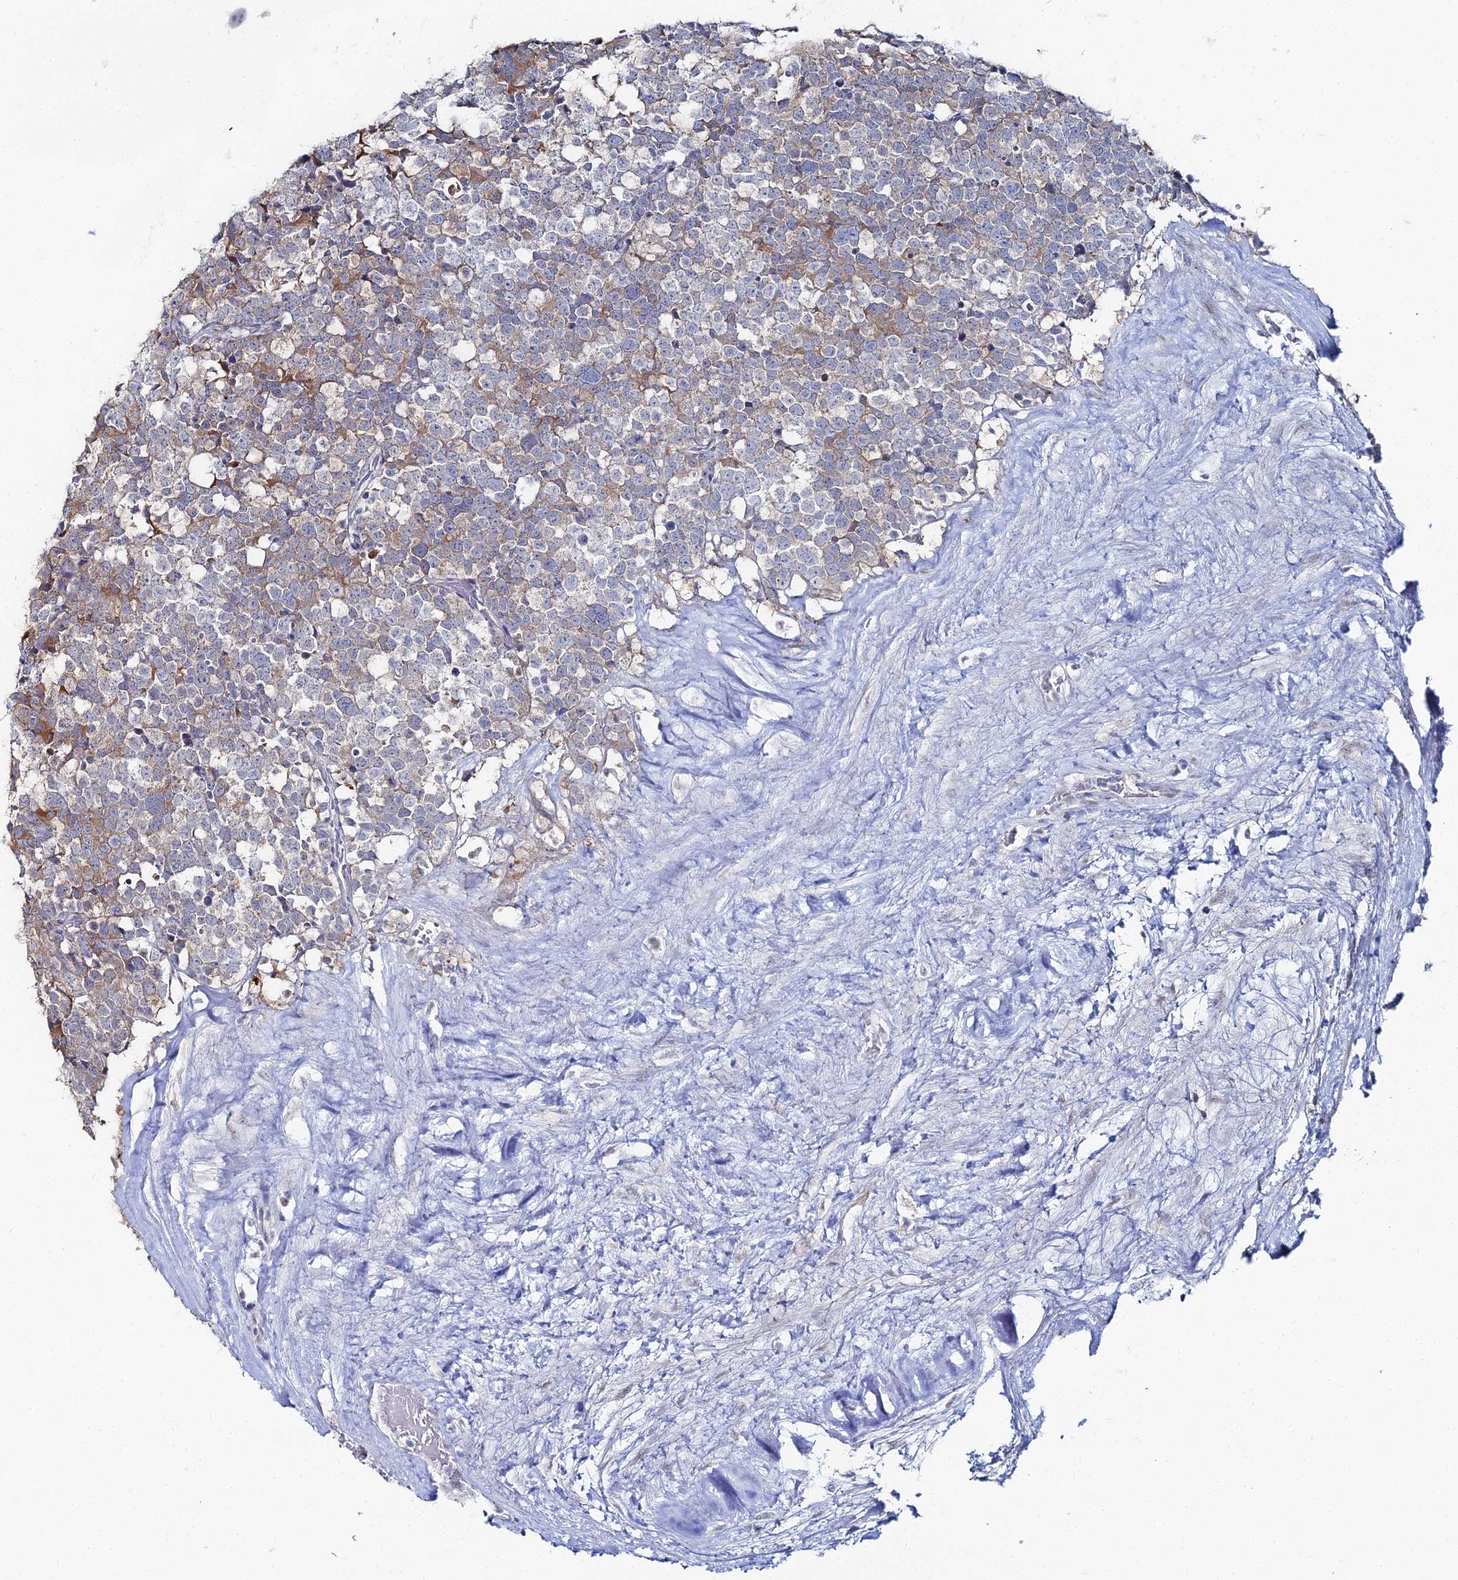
{"staining": {"intensity": "weak", "quantity": "<25%", "location": "cytoplasmic/membranous"}, "tissue": "testis cancer", "cell_type": "Tumor cells", "image_type": "cancer", "snomed": [{"axis": "morphology", "description": "Seminoma, NOS"}, {"axis": "topography", "description": "Testis"}], "caption": "Testis cancer was stained to show a protein in brown. There is no significant expression in tumor cells. (DAB immunohistochemistry visualized using brightfield microscopy, high magnification).", "gene": "THAP4", "patient": {"sex": "male", "age": 71}}